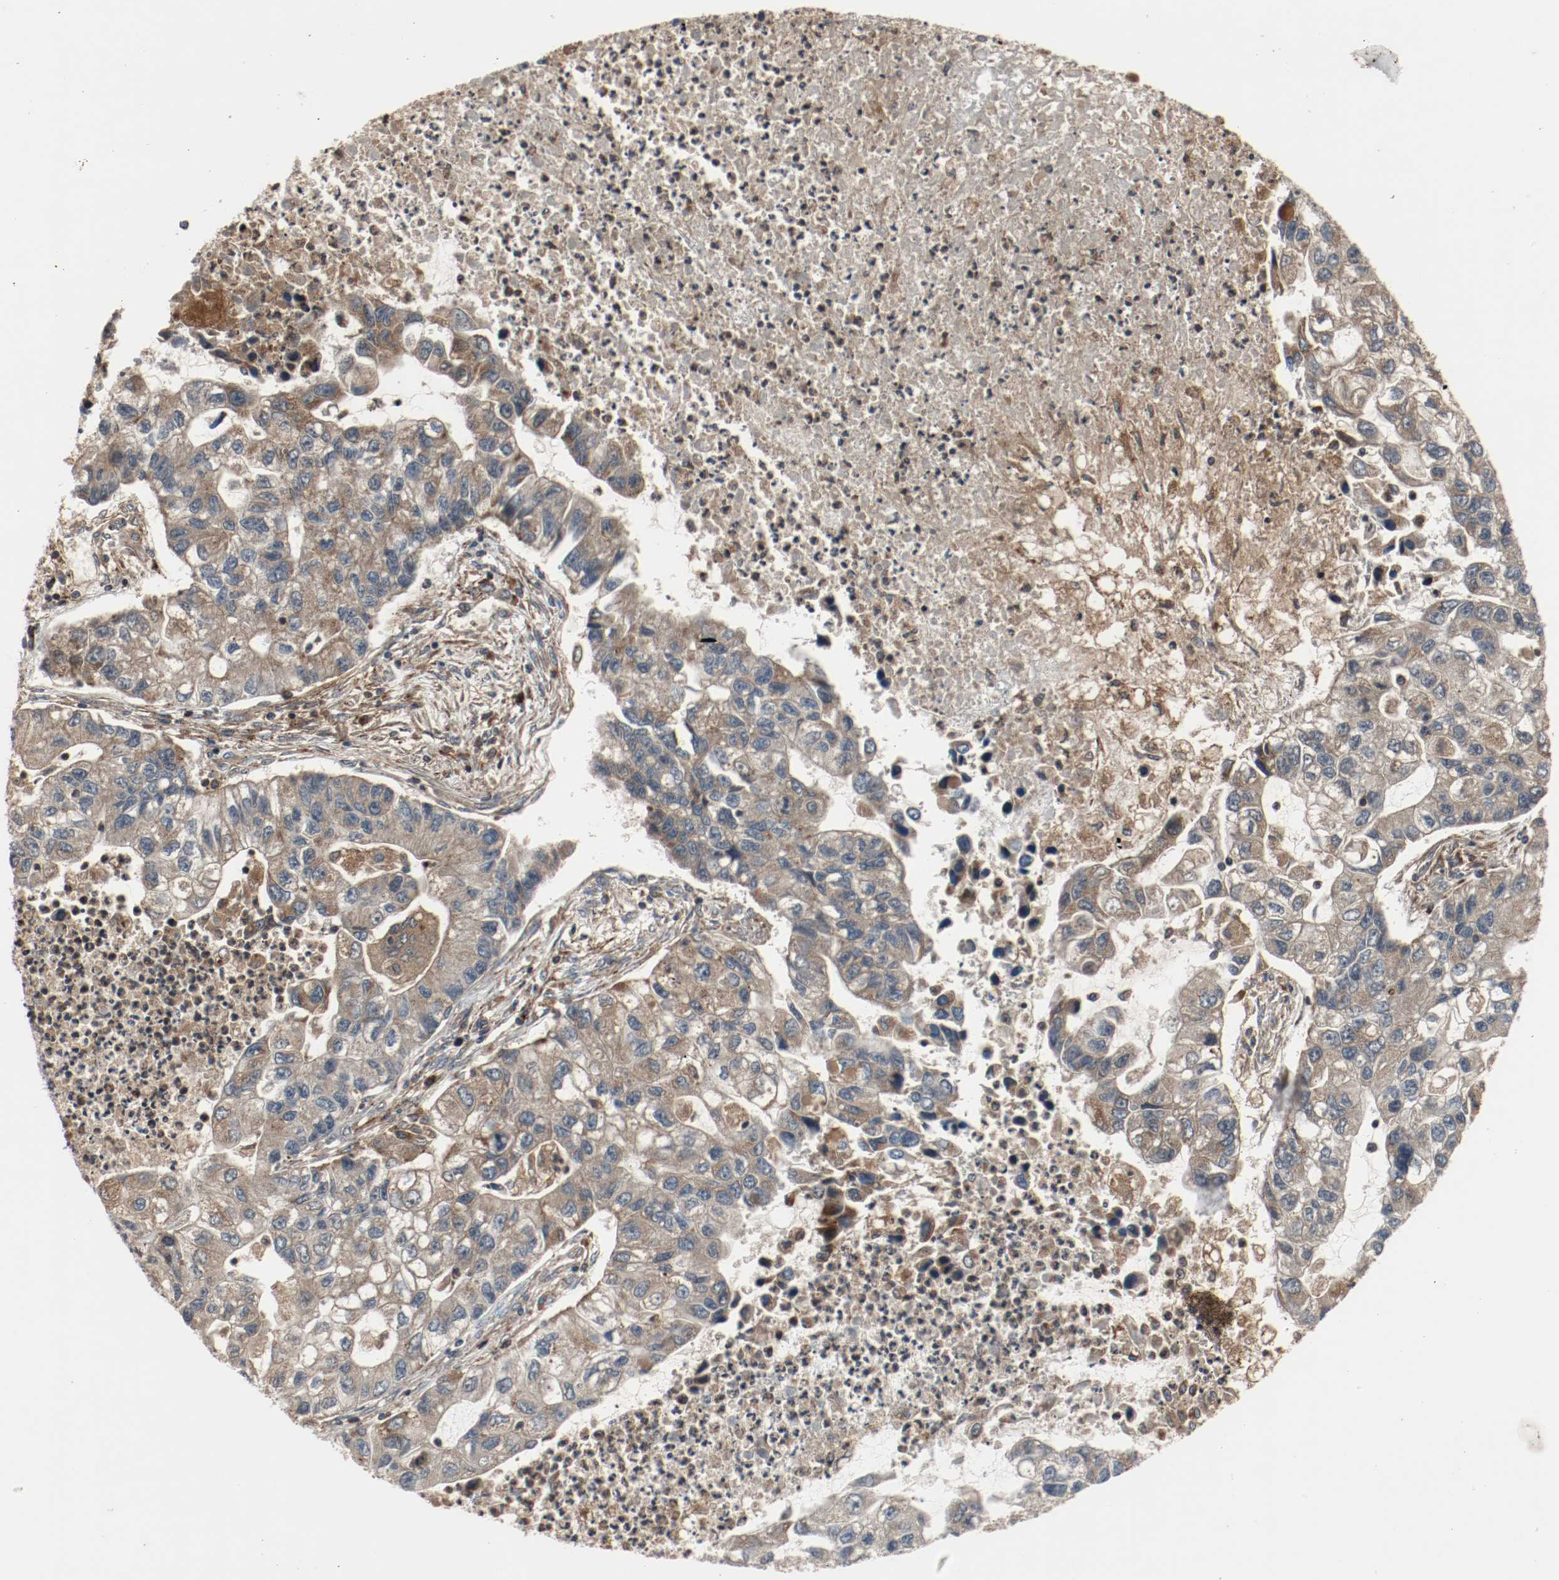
{"staining": {"intensity": "moderate", "quantity": ">75%", "location": "cytoplasmic/membranous"}, "tissue": "lung cancer", "cell_type": "Tumor cells", "image_type": "cancer", "snomed": [{"axis": "morphology", "description": "Adenocarcinoma, NOS"}, {"axis": "topography", "description": "Lung"}], "caption": "This is a histology image of immunohistochemistry (IHC) staining of lung cancer (adenocarcinoma), which shows moderate staining in the cytoplasmic/membranous of tumor cells.", "gene": "LAMP2", "patient": {"sex": "female", "age": 51}}